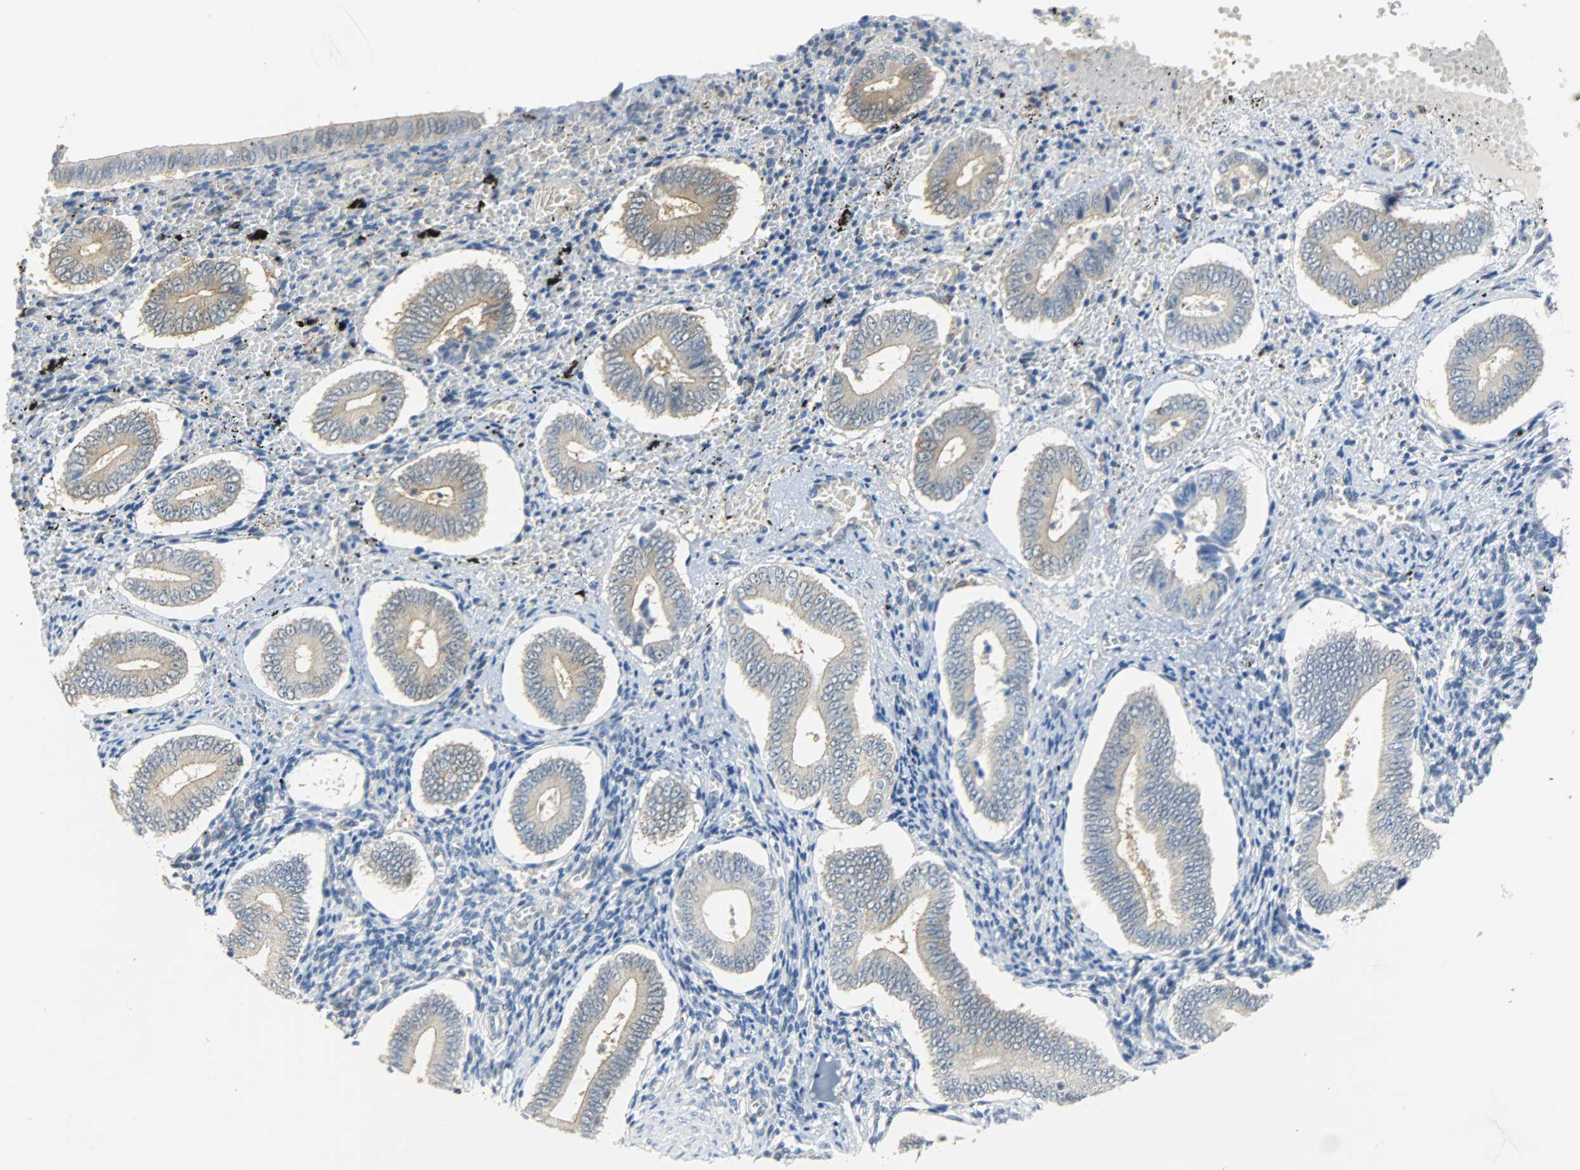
{"staining": {"intensity": "negative", "quantity": "none", "location": "none"}, "tissue": "endometrium", "cell_type": "Cells in endometrial stroma", "image_type": "normal", "snomed": [{"axis": "morphology", "description": "Normal tissue, NOS"}, {"axis": "topography", "description": "Endometrium"}], "caption": "IHC of benign human endometrium demonstrates no positivity in cells in endometrial stroma.", "gene": "EIF4EBP1", "patient": {"sex": "female", "age": 42}}